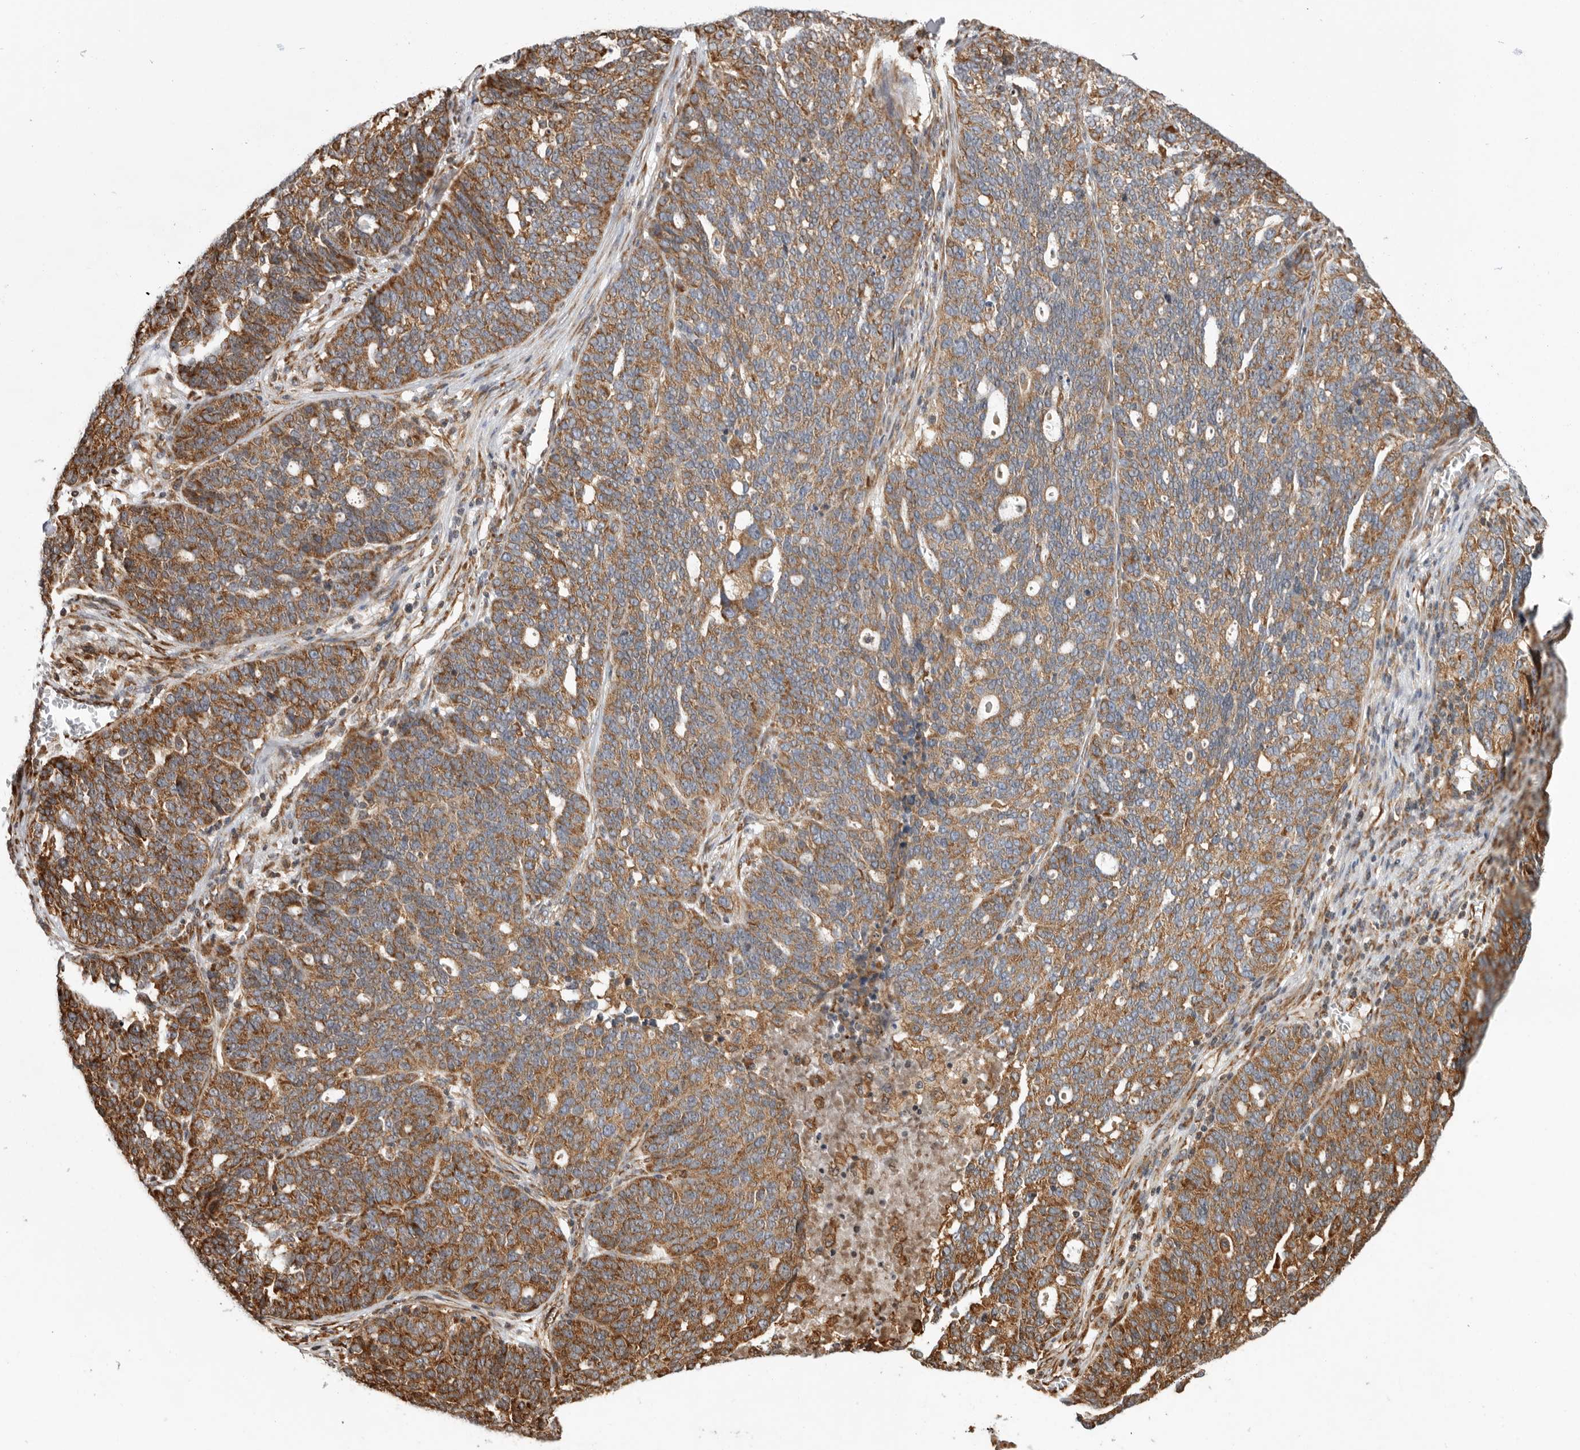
{"staining": {"intensity": "moderate", "quantity": ">75%", "location": "cytoplasmic/membranous"}, "tissue": "ovarian cancer", "cell_type": "Tumor cells", "image_type": "cancer", "snomed": [{"axis": "morphology", "description": "Cystadenocarcinoma, serous, NOS"}, {"axis": "topography", "description": "Ovary"}], "caption": "Immunohistochemical staining of human ovarian cancer displays medium levels of moderate cytoplasmic/membranous expression in about >75% of tumor cells. (IHC, brightfield microscopy, high magnification).", "gene": "FZD3", "patient": {"sex": "female", "age": 59}}